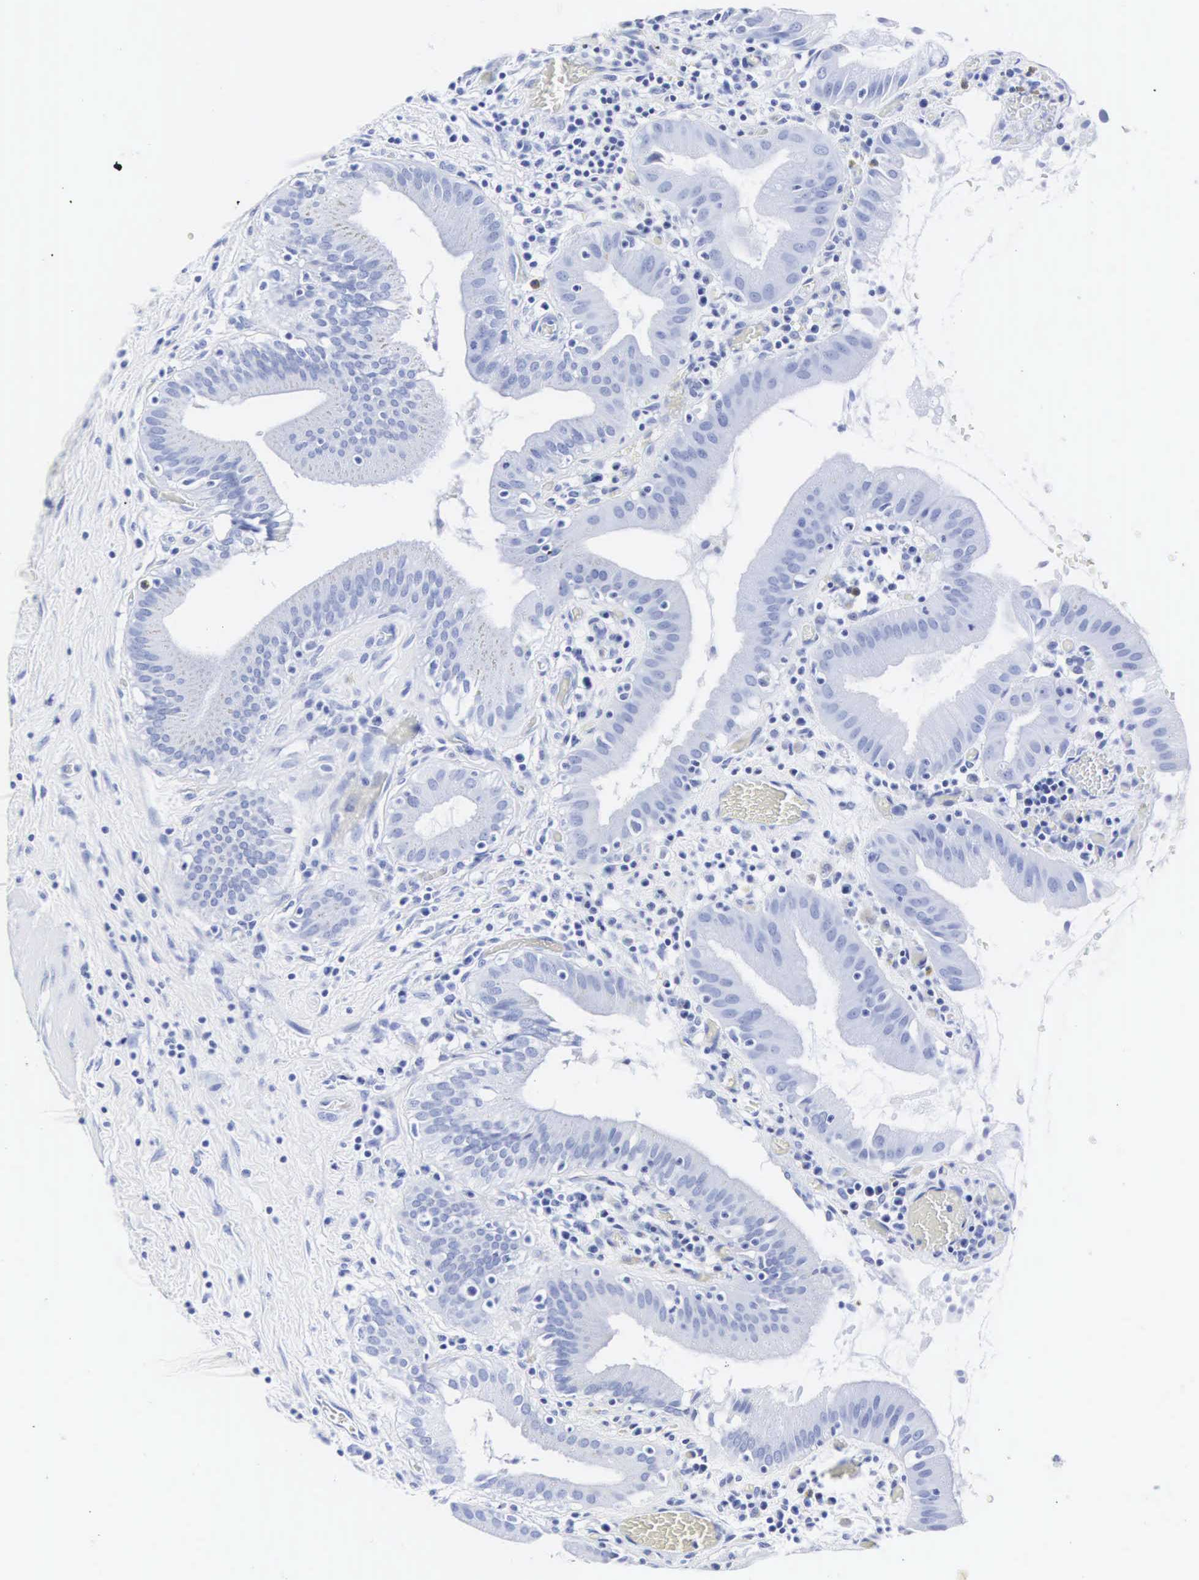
{"staining": {"intensity": "negative", "quantity": "none", "location": "none"}, "tissue": "gallbladder", "cell_type": "Glandular cells", "image_type": "normal", "snomed": [{"axis": "morphology", "description": "Normal tissue, NOS"}, {"axis": "topography", "description": "Gallbladder"}], "caption": "The histopathology image reveals no staining of glandular cells in normal gallbladder. (DAB (3,3'-diaminobenzidine) immunohistochemistry, high magnification).", "gene": "INS", "patient": {"sex": "male", "age": 73}}